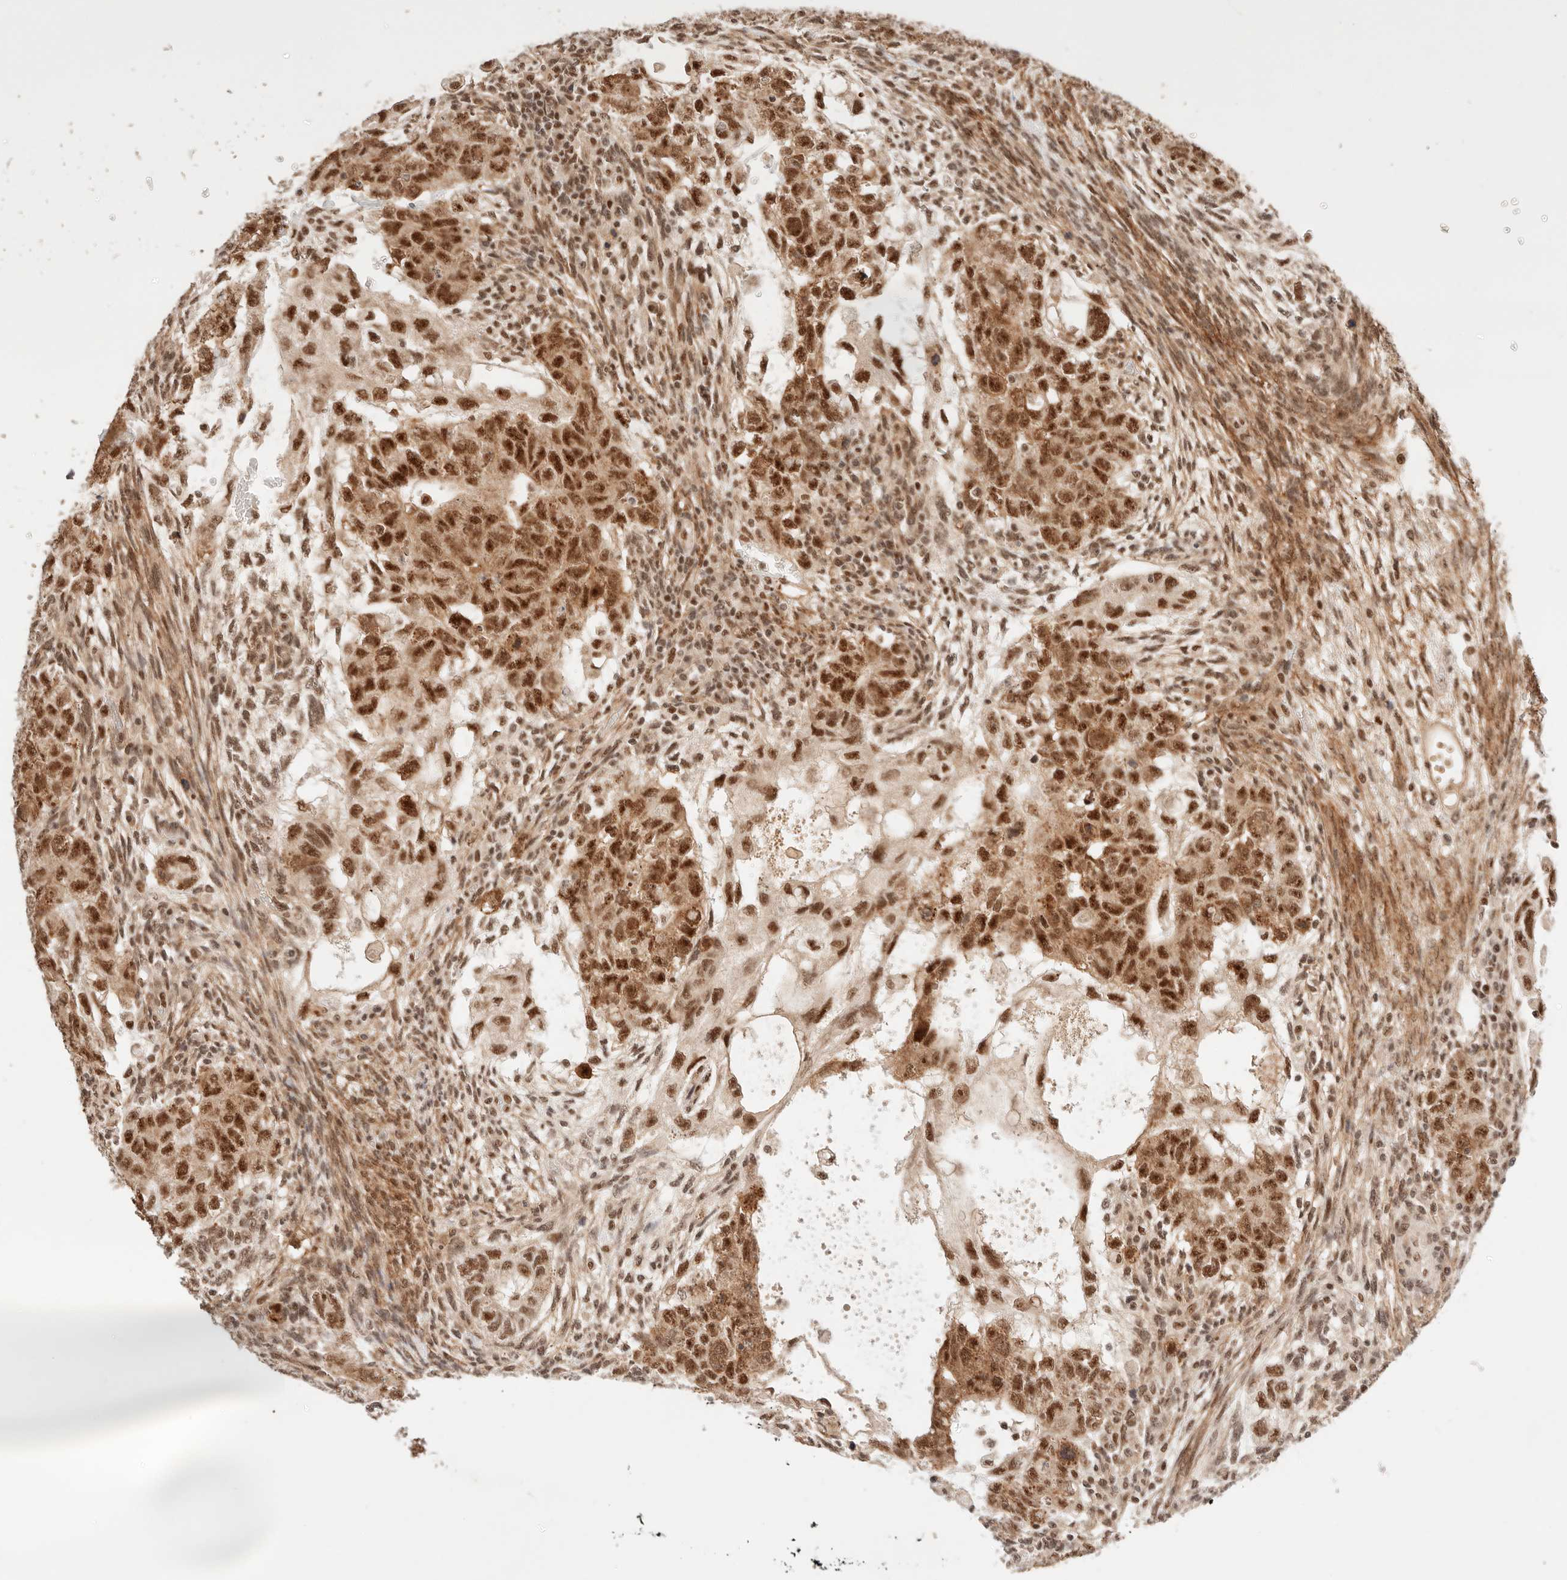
{"staining": {"intensity": "strong", "quantity": ">75%", "location": "nuclear"}, "tissue": "testis cancer", "cell_type": "Tumor cells", "image_type": "cancer", "snomed": [{"axis": "morphology", "description": "Normal tissue, NOS"}, {"axis": "morphology", "description": "Carcinoma, Embryonal, NOS"}, {"axis": "topography", "description": "Testis"}], "caption": "Immunohistochemistry (IHC) photomicrograph of human testis cancer (embryonal carcinoma) stained for a protein (brown), which shows high levels of strong nuclear expression in approximately >75% of tumor cells.", "gene": "GTF2E2", "patient": {"sex": "male", "age": 36}}